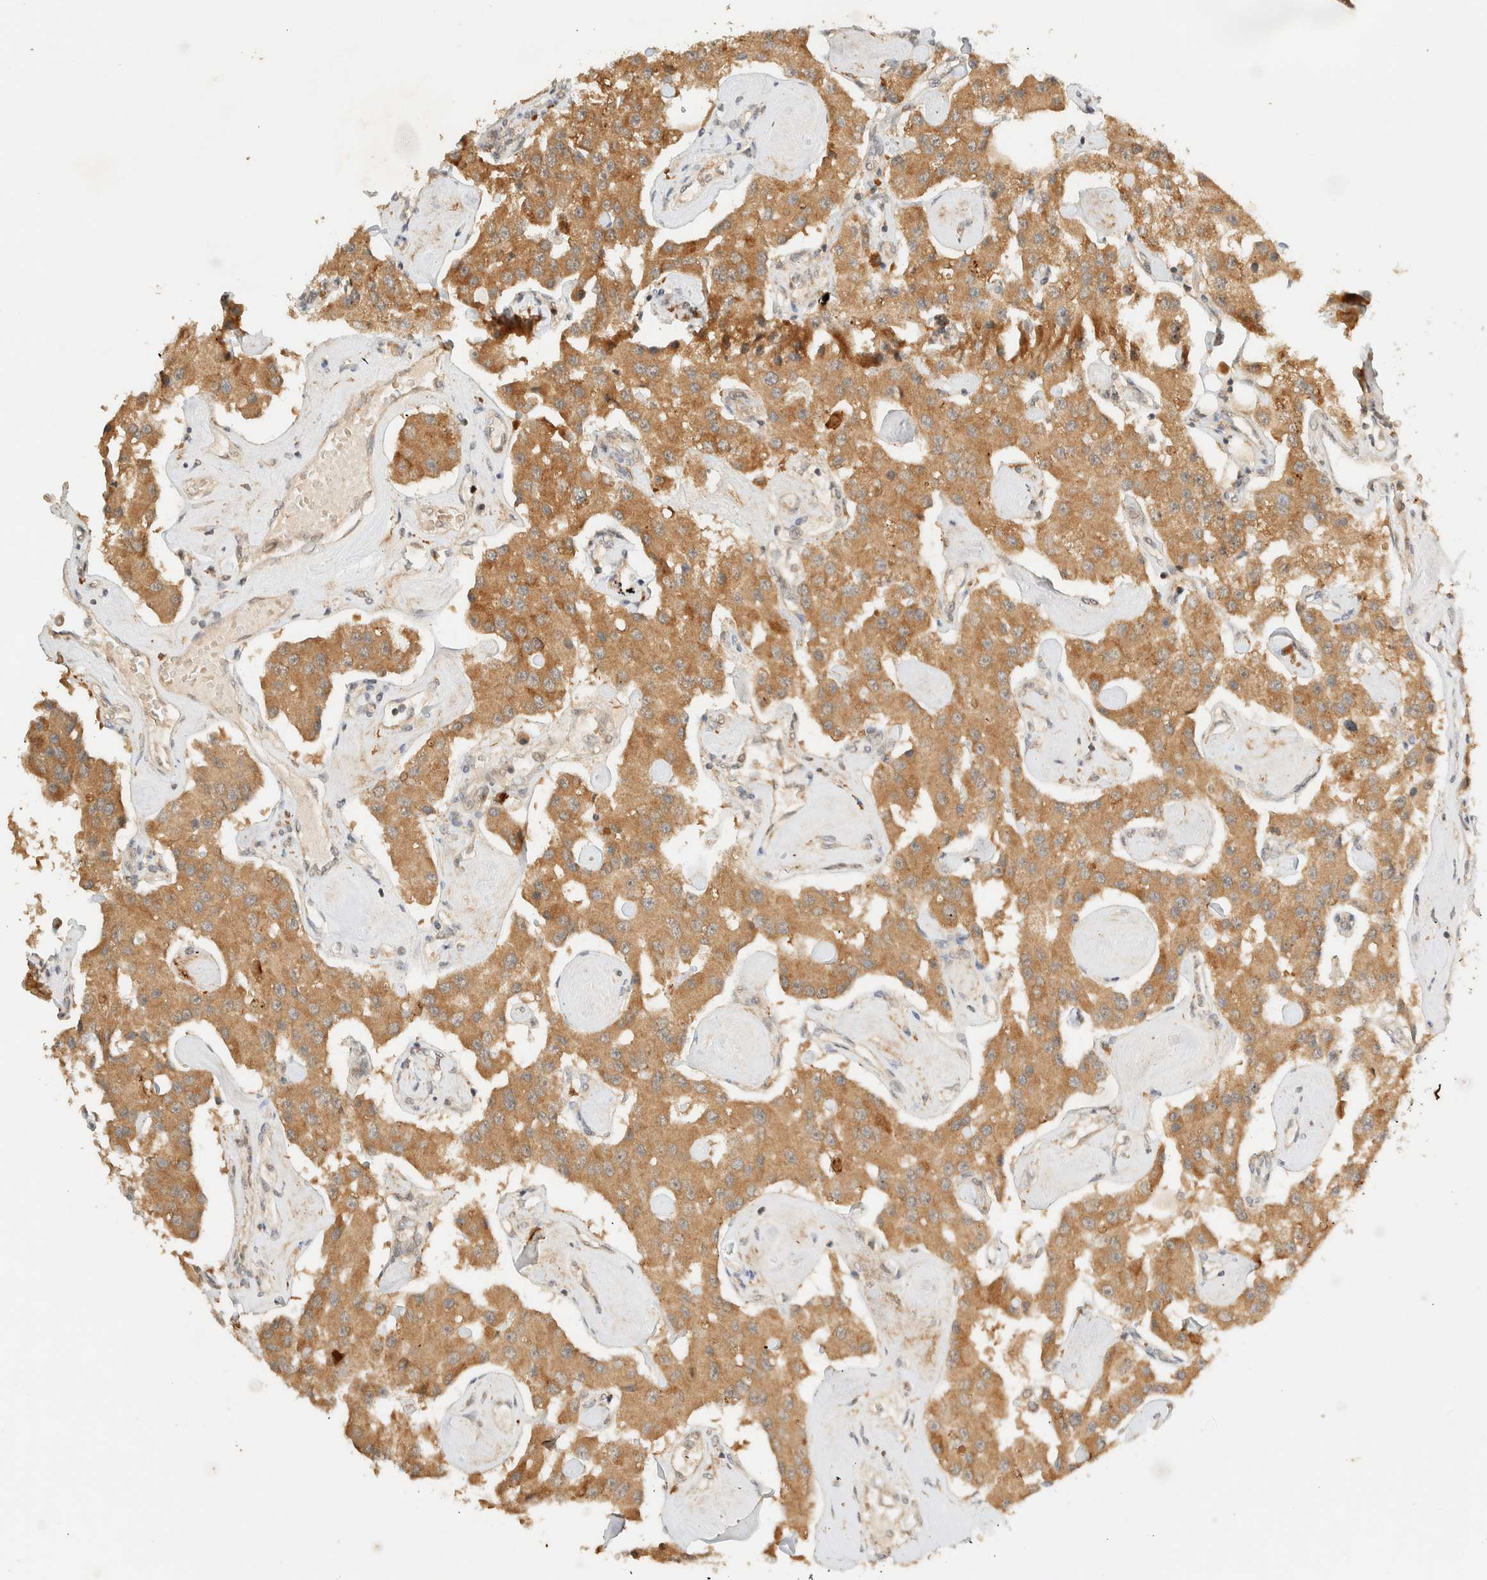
{"staining": {"intensity": "moderate", "quantity": ">75%", "location": "cytoplasmic/membranous"}, "tissue": "carcinoid", "cell_type": "Tumor cells", "image_type": "cancer", "snomed": [{"axis": "morphology", "description": "Carcinoid, malignant, NOS"}, {"axis": "topography", "description": "Pancreas"}], "caption": "Human carcinoid stained with a brown dye demonstrates moderate cytoplasmic/membranous positive expression in approximately >75% of tumor cells.", "gene": "ZBTB34", "patient": {"sex": "male", "age": 41}}